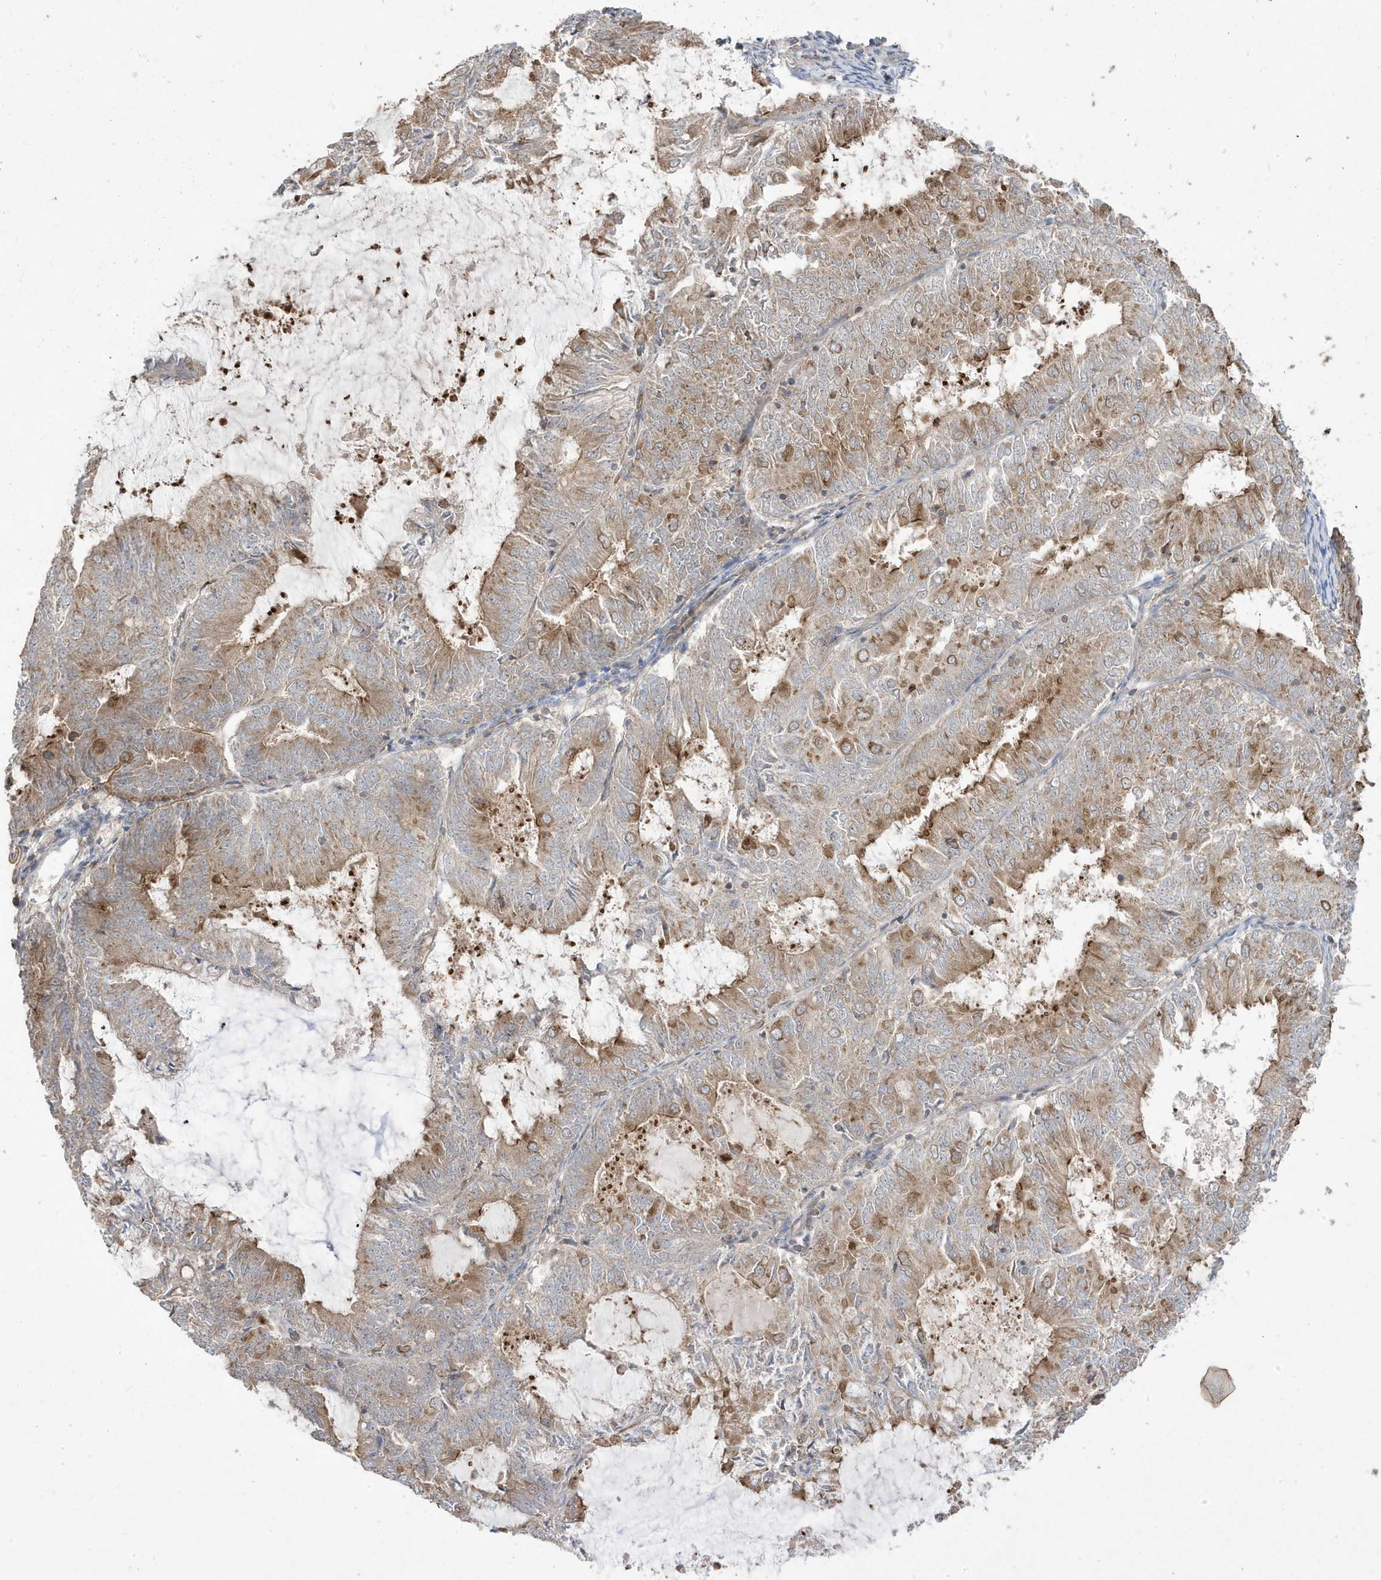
{"staining": {"intensity": "strong", "quantity": "<25%", "location": "cytoplasmic/membranous"}, "tissue": "endometrial cancer", "cell_type": "Tumor cells", "image_type": "cancer", "snomed": [{"axis": "morphology", "description": "Adenocarcinoma, NOS"}, {"axis": "topography", "description": "Endometrium"}], "caption": "Immunohistochemical staining of adenocarcinoma (endometrial) shows strong cytoplasmic/membranous protein expression in about <25% of tumor cells.", "gene": "CETN3", "patient": {"sex": "female", "age": 57}}